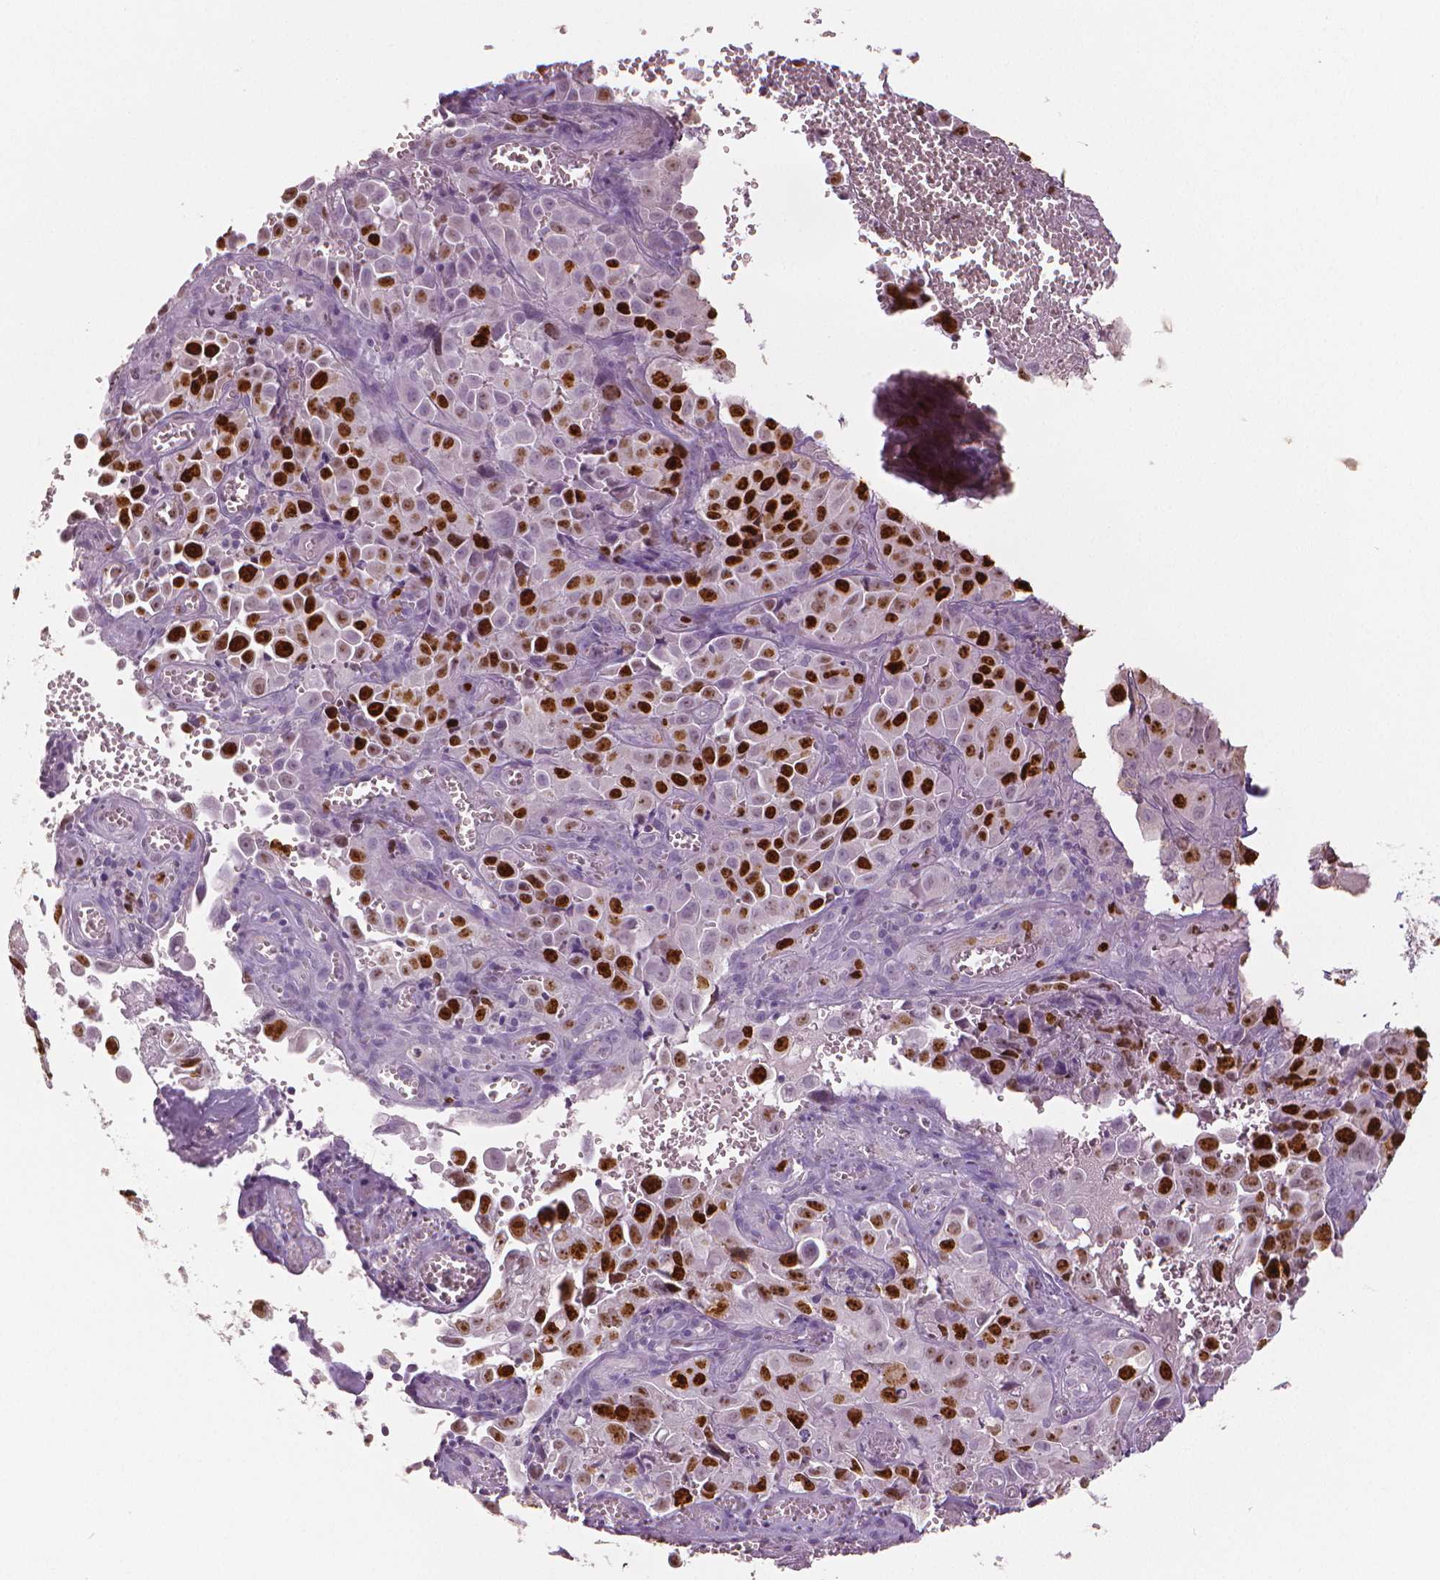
{"staining": {"intensity": "strong", "quantity": ">75%", "location": "nuclear"}, "tissue": "cervical cancer", "cell_type": "Tumor cells", "image_type": "cancer", "snomed": [{"axis": "morphology", "description": "Squamous cell carcinoma, NOS"}, {"axis": "topography", "description": "Cervix"}], "caption": "Human cervical cancer (squamous cell carcinoma) stained with a brown dye shows strong nuclear positive staining in about >75% of tumor cells.", "gene": "MKI67", "patient": {"sex": "female", "age": 55}}